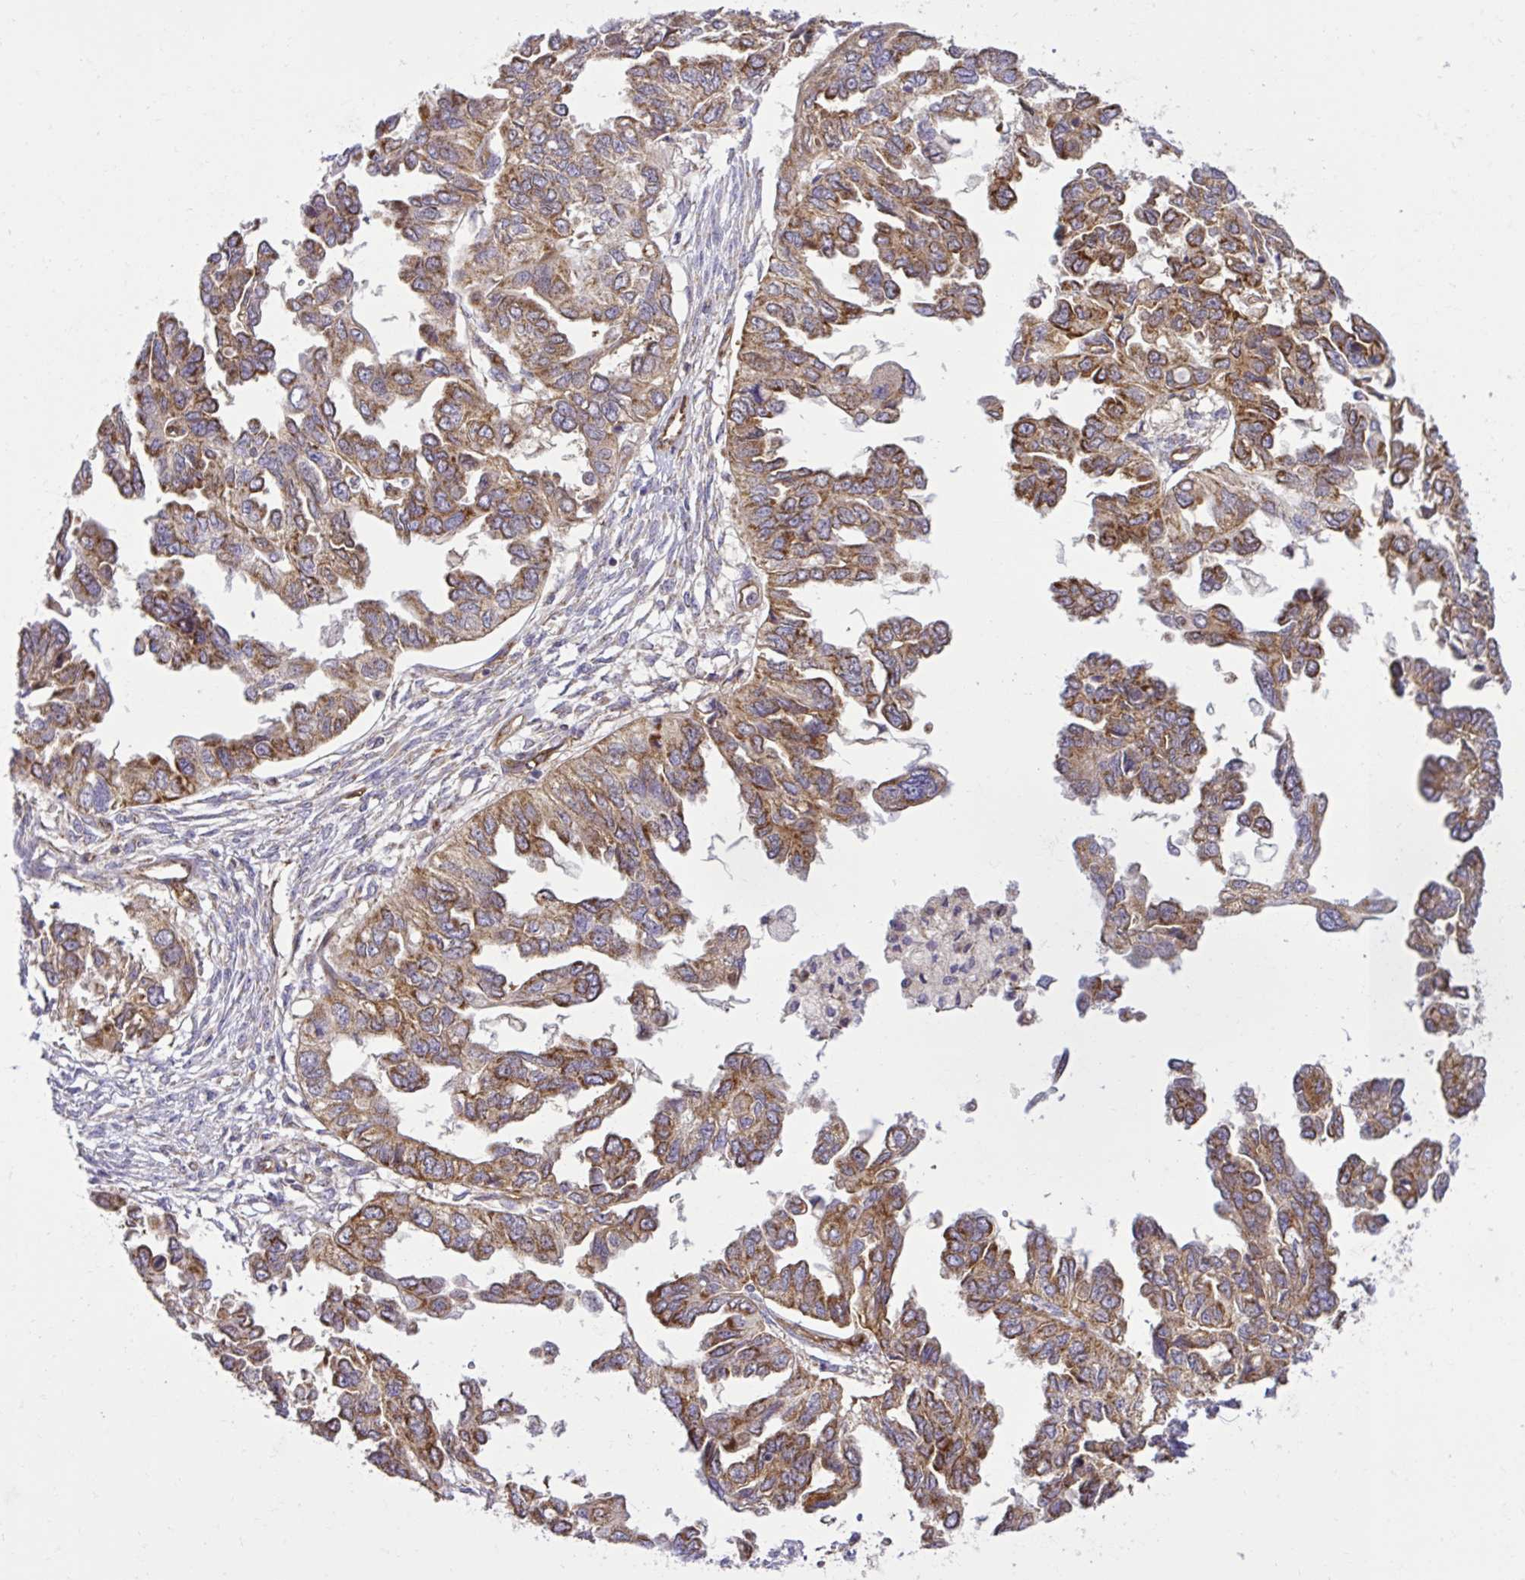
{"staining": {"intensity": "moderate", "quantity": ">75%", "location": "cytoplasmic/membranous"}, "tissue": "ovarian cancer", "cell_type": "Tumor cells", "image_type": "cancer", "snomed": [{"axis": "morphology", "description": "Cystadenocarcinoma, serous, NOS"}, {"axis": "topography", "description": "Ovary"}], "caption": "This histopathology image shows immunohistochemistry staining of serous cystadenocarcinoma (ovarian), with medium moderate cytoplasmic/membranous staining in about >75% of tumor cells.", "gene": "LIMS1", "patient": {"sex": "female", "age": 53}}